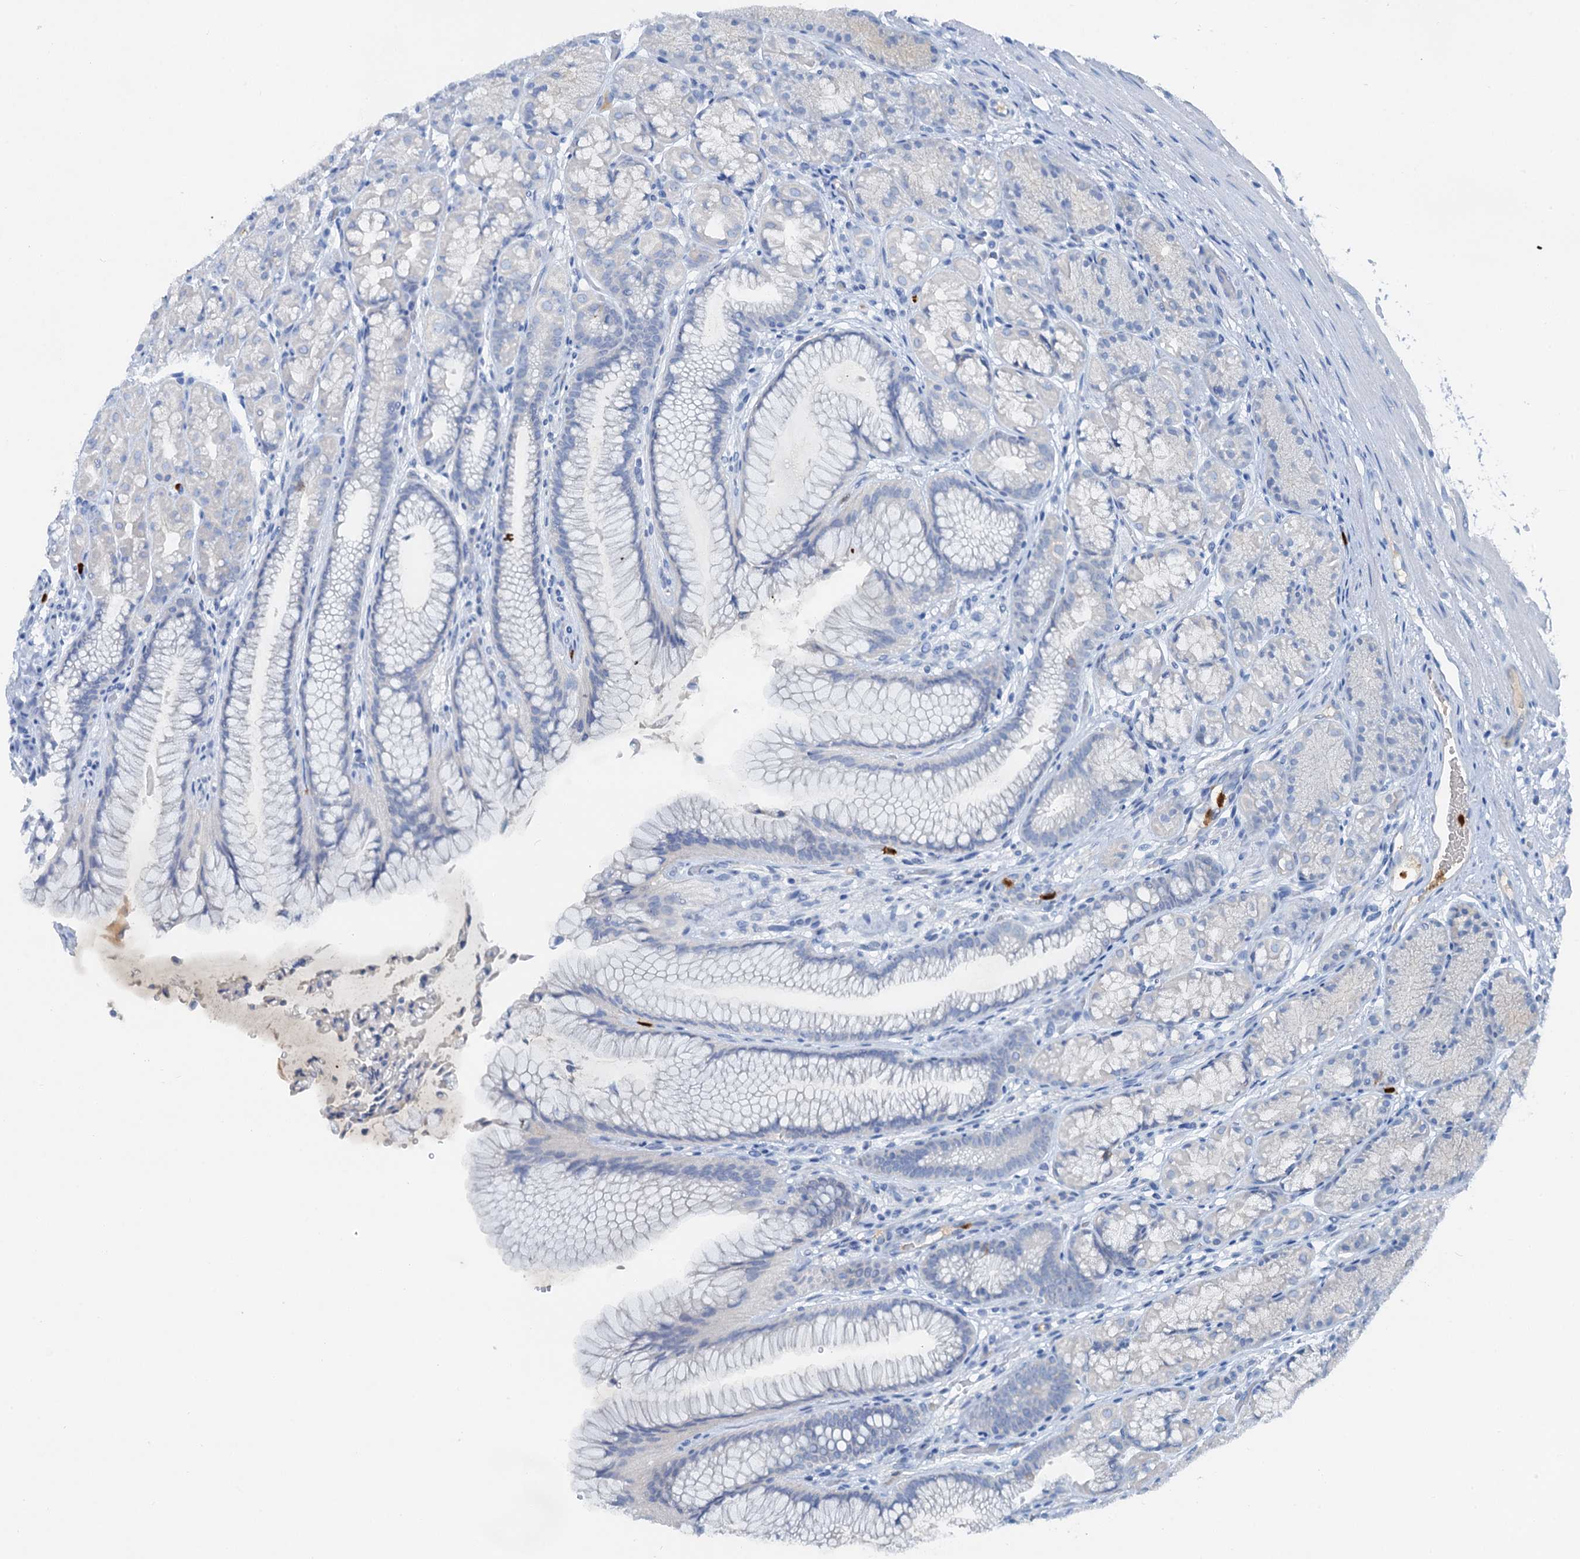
{"staining": {"intensity": "negative", "quantity": "none", "location": "none"}, "tissue": "stomach", "cell_type": "Glandular cells", "image_type": "normal", "snomed": [{"axis": "morphology", "description": "Normal tissue, NOS"}, {"axis": "topography", "description": "Stomach"}], "caption": "High power microscopy photomicrograph of an immunohistochemistry (IHC) micrograph of benign stomach, revealing no significant expression in glandular cells.", "gene": "OTOA", "patient": {"sex": "male", "age": 63}}